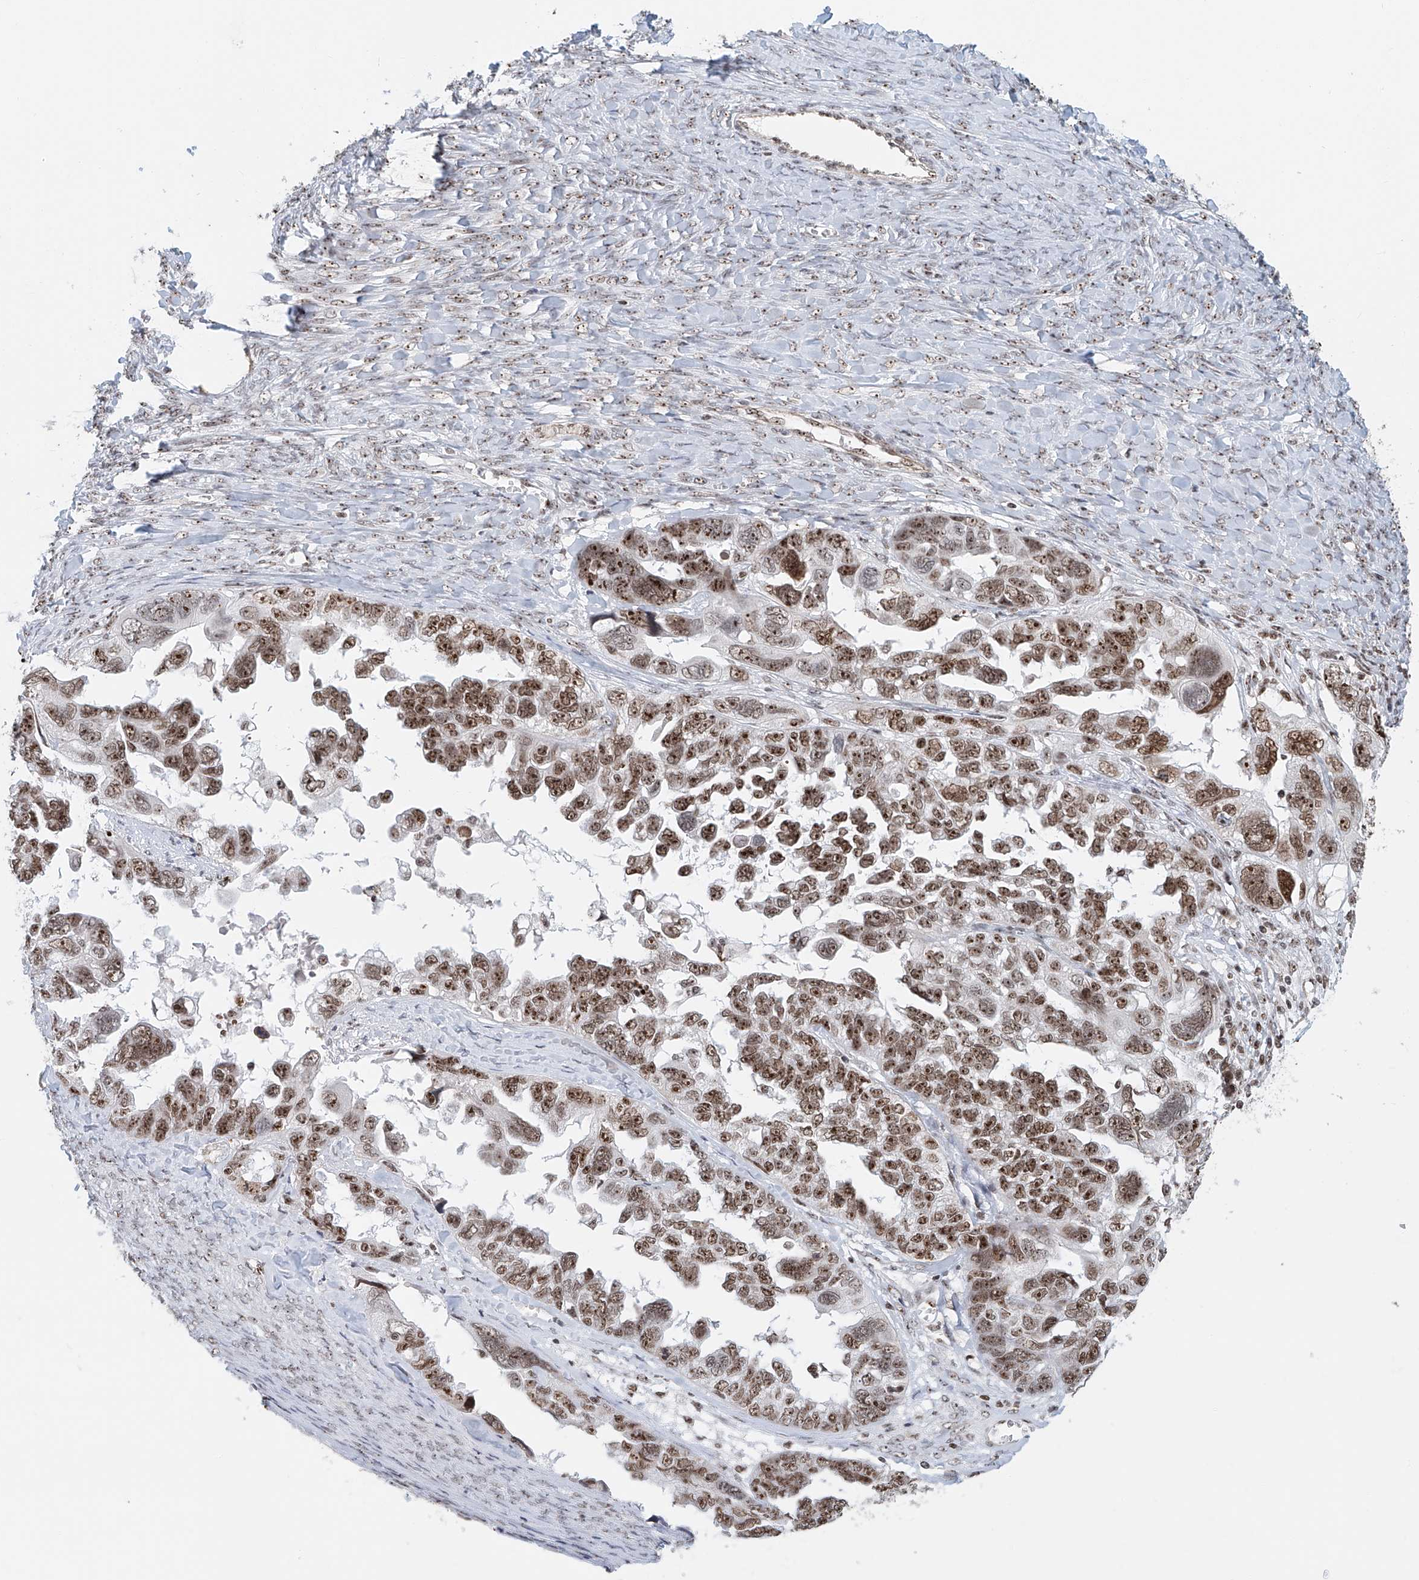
{"staining": {"intensity": "moderate", "quantity": ">75%", "location": "nuclear"}, "tissue": "ovarian cancer", "cell_type": "Tumor cells", "image_type": "cancer", "snomed": [{"axis": "morphology", "description": "Cystadenocarcinoma, serous, NOS"}, {"axis": "topography", "description": "Ovary"}], "caption": "Human ovarian serous cystadenocarcinoma stained with a brown dye exhibits moderate nuclear positive staining in approximately >75% of tumor cells.", "gene": "PRUNE2", "patient": {"sex": "female", "age": 79}}